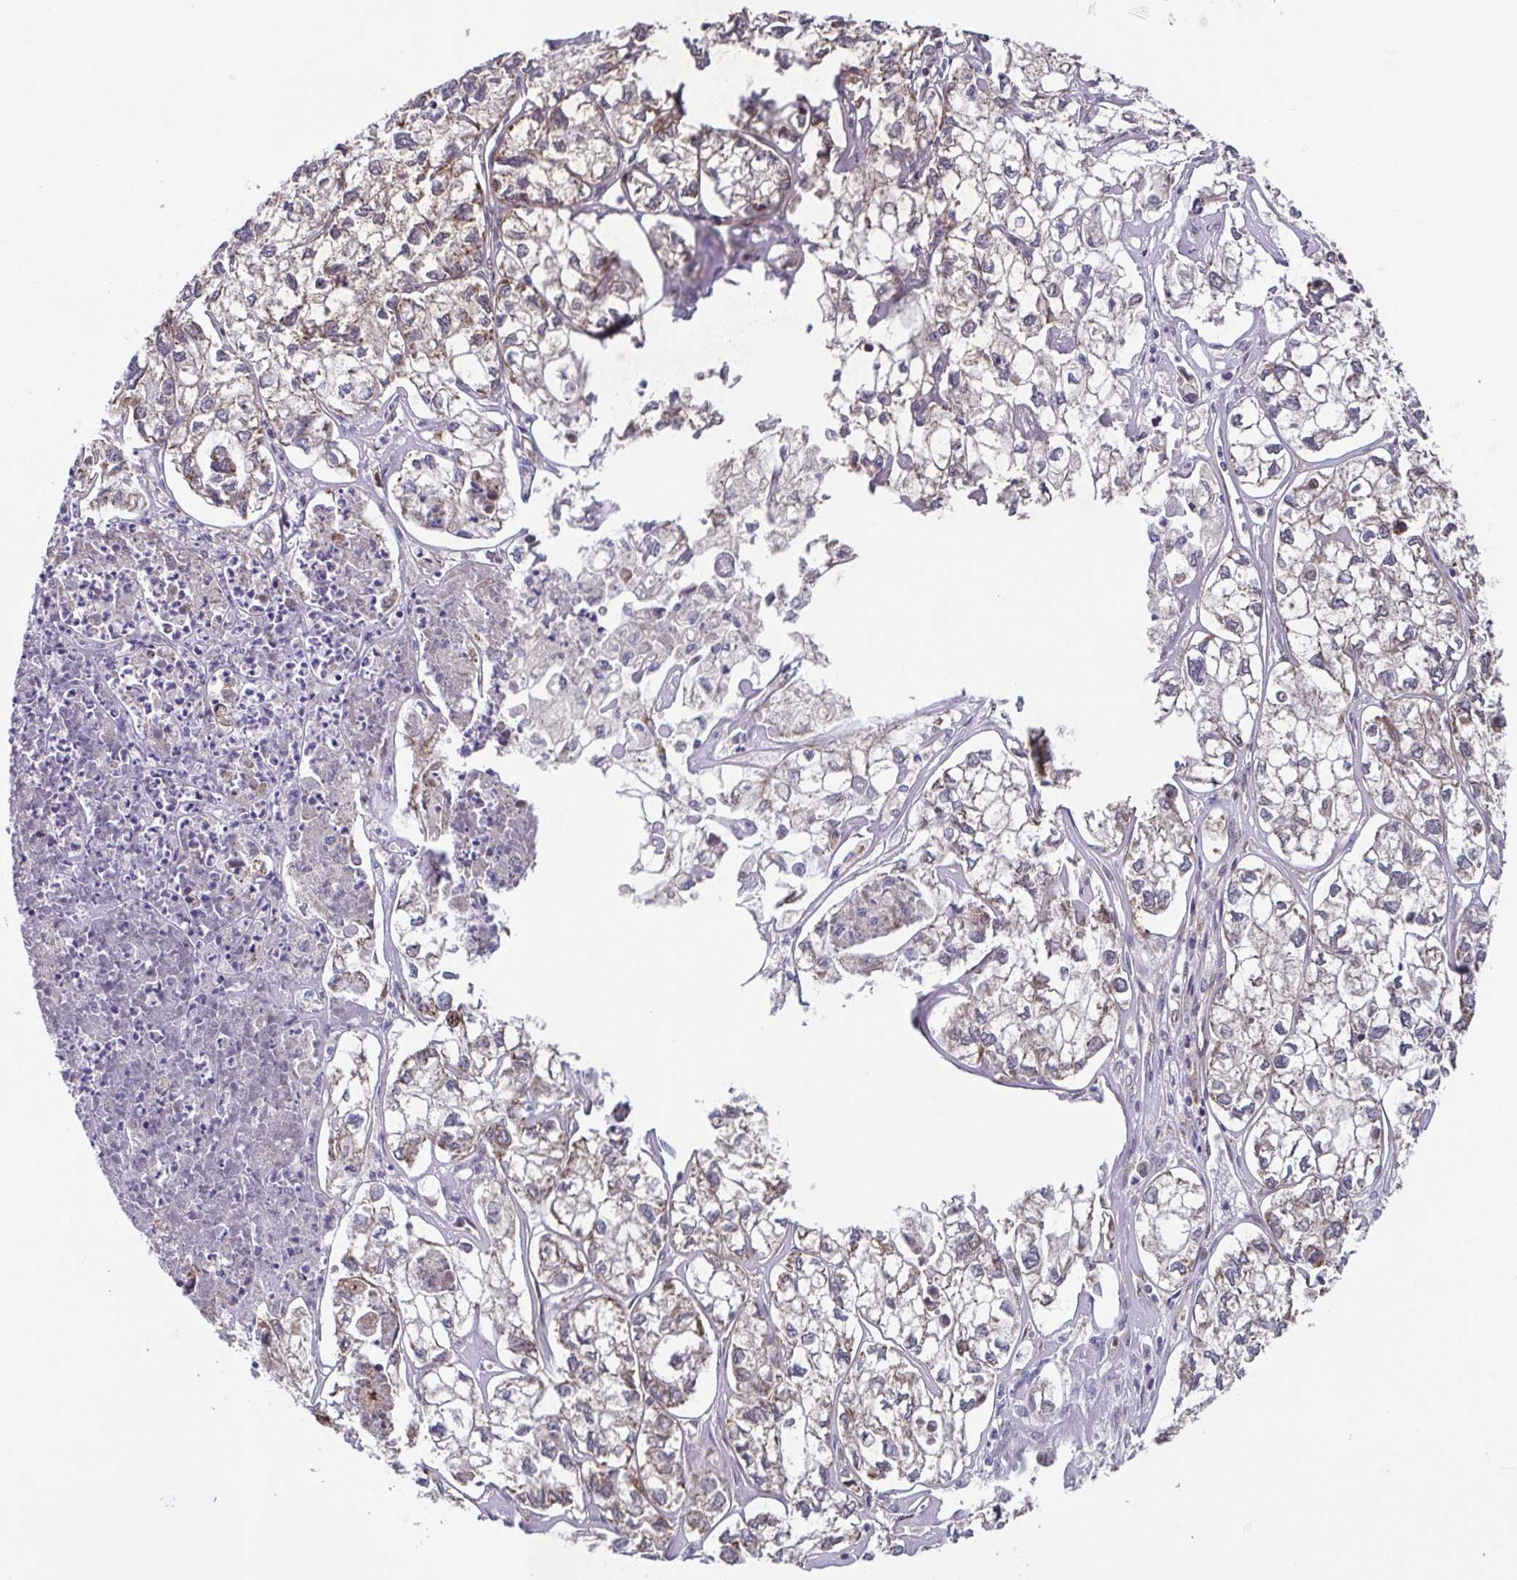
{"staining": {"intensity": "moderate", "quantity": "25%-75%", "location": "cytoplasmic/membranous"}, "tissue": "ovarian cancer", "cell_type": "Tumor cells", "image_type": "cancer", "snomed": [{"axis": "morphology", "description": "Carcinoma, endometroid"}, {"axis": "topography", "description": "Ovary"}], "caption": "A photomicrograph of ovarian cancer (endometroid carcinoma) stained for a protein shows moderate cytoplasmic/membranous brown staining in tumor cells. (DAB IHC with brightfield microscopy, high magnification).", "gene": "TTC19", "patient": {"sex": "female", "age": 64}}